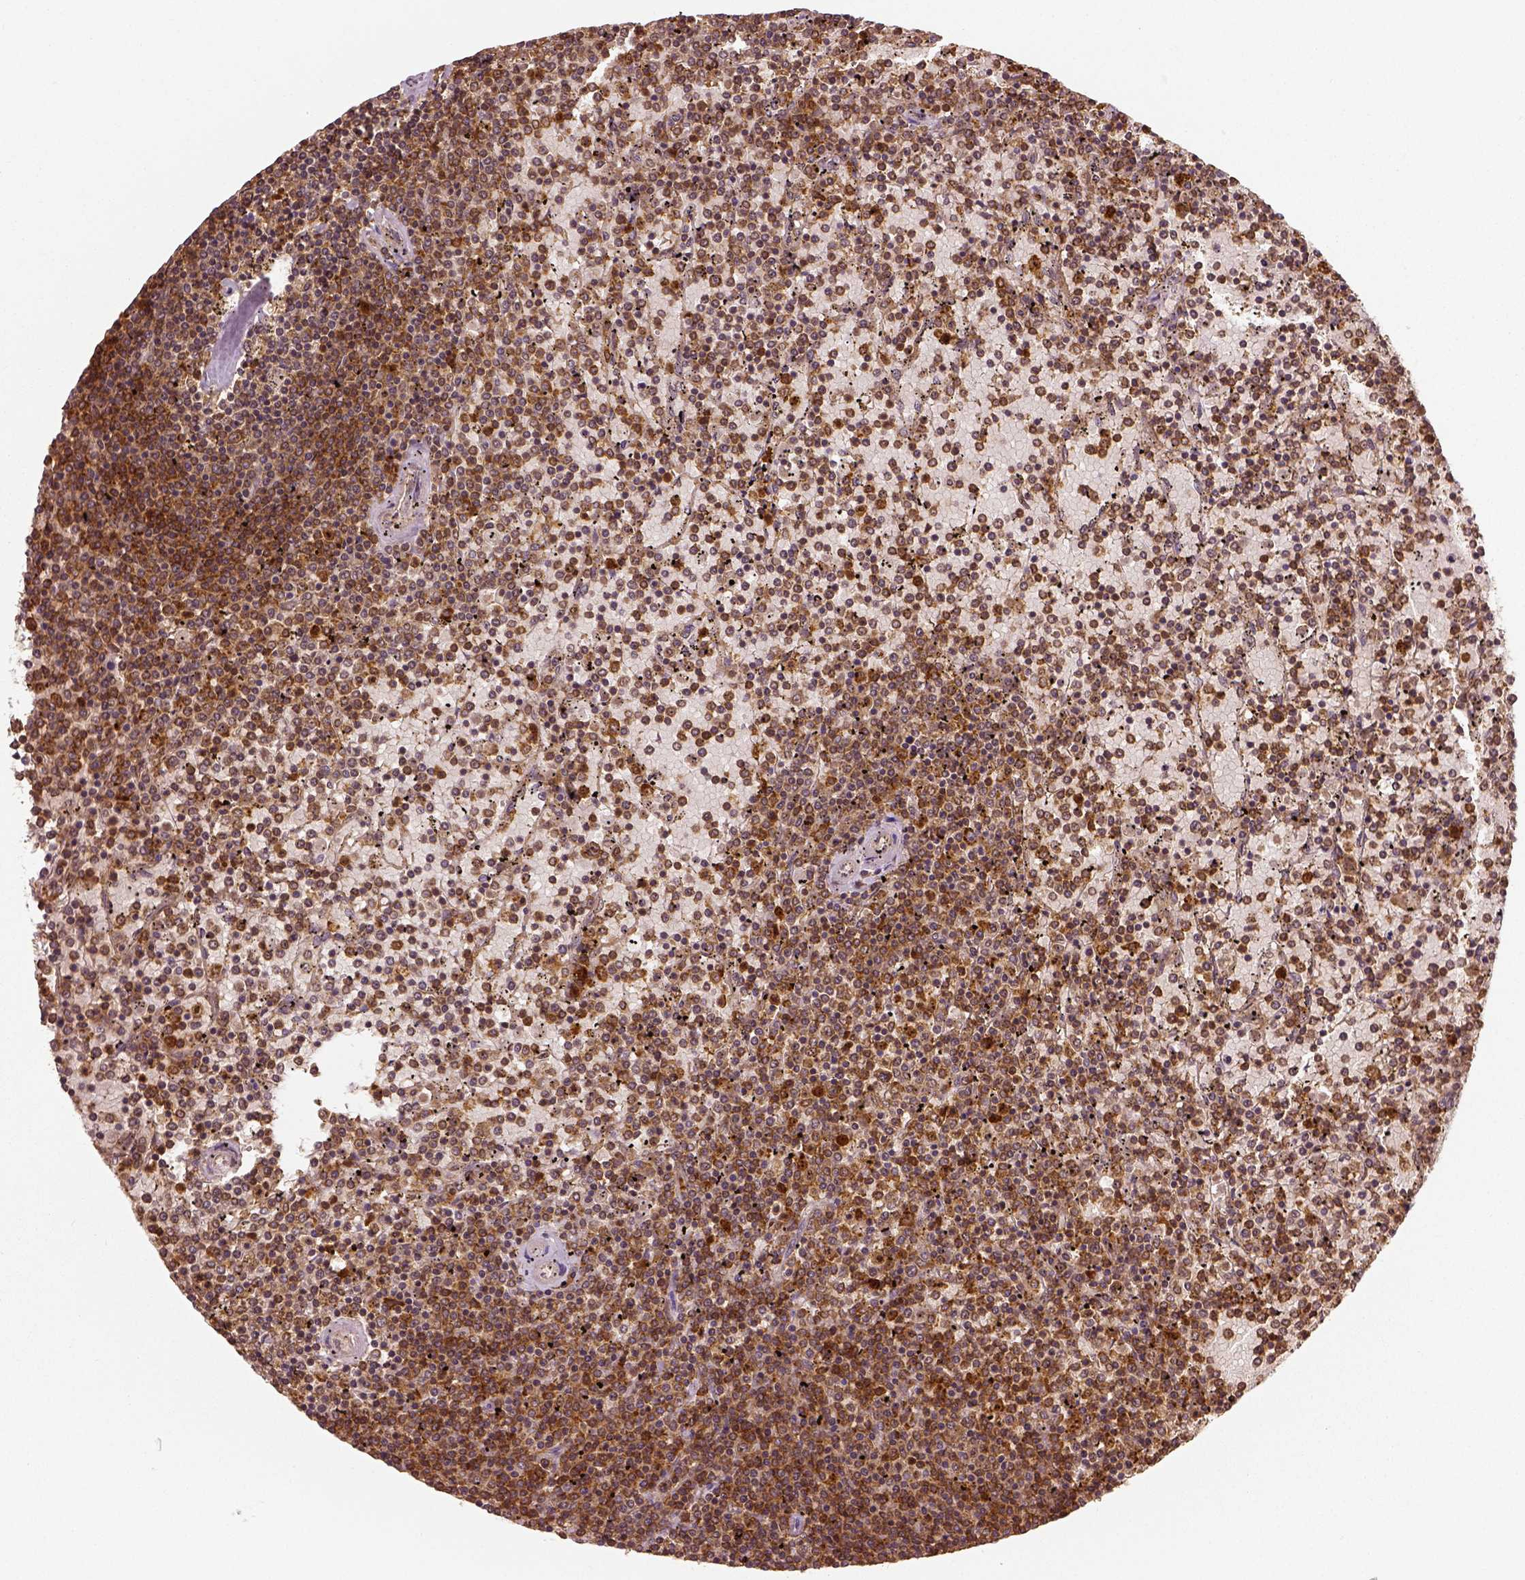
{"staining": {"intensity": "moderate", "quantity": ">75%", "location": "cytoplasmic/membranous"}, "tissue": "lymphoma", "cell_type": "Tumor cells", "image_type": "cancer", "snomed": [{"axis": "morphology", "description": "Malignant lymphoma, non-Hodgkin's type, Low grade"}, {"axis": "topography", "description": "Spleen"}], "caption": "Immunohistochemical staining of malignant lymphoma, non-Hodgkin's type (low-grade) demonstrates medium levels of moderate cytoplasmic/membranous expression in about >75% of tumor cells. Nuclei are stained in blue.", "gene": "PGAM5", "patient": {"sex": "female", "age": 77}}